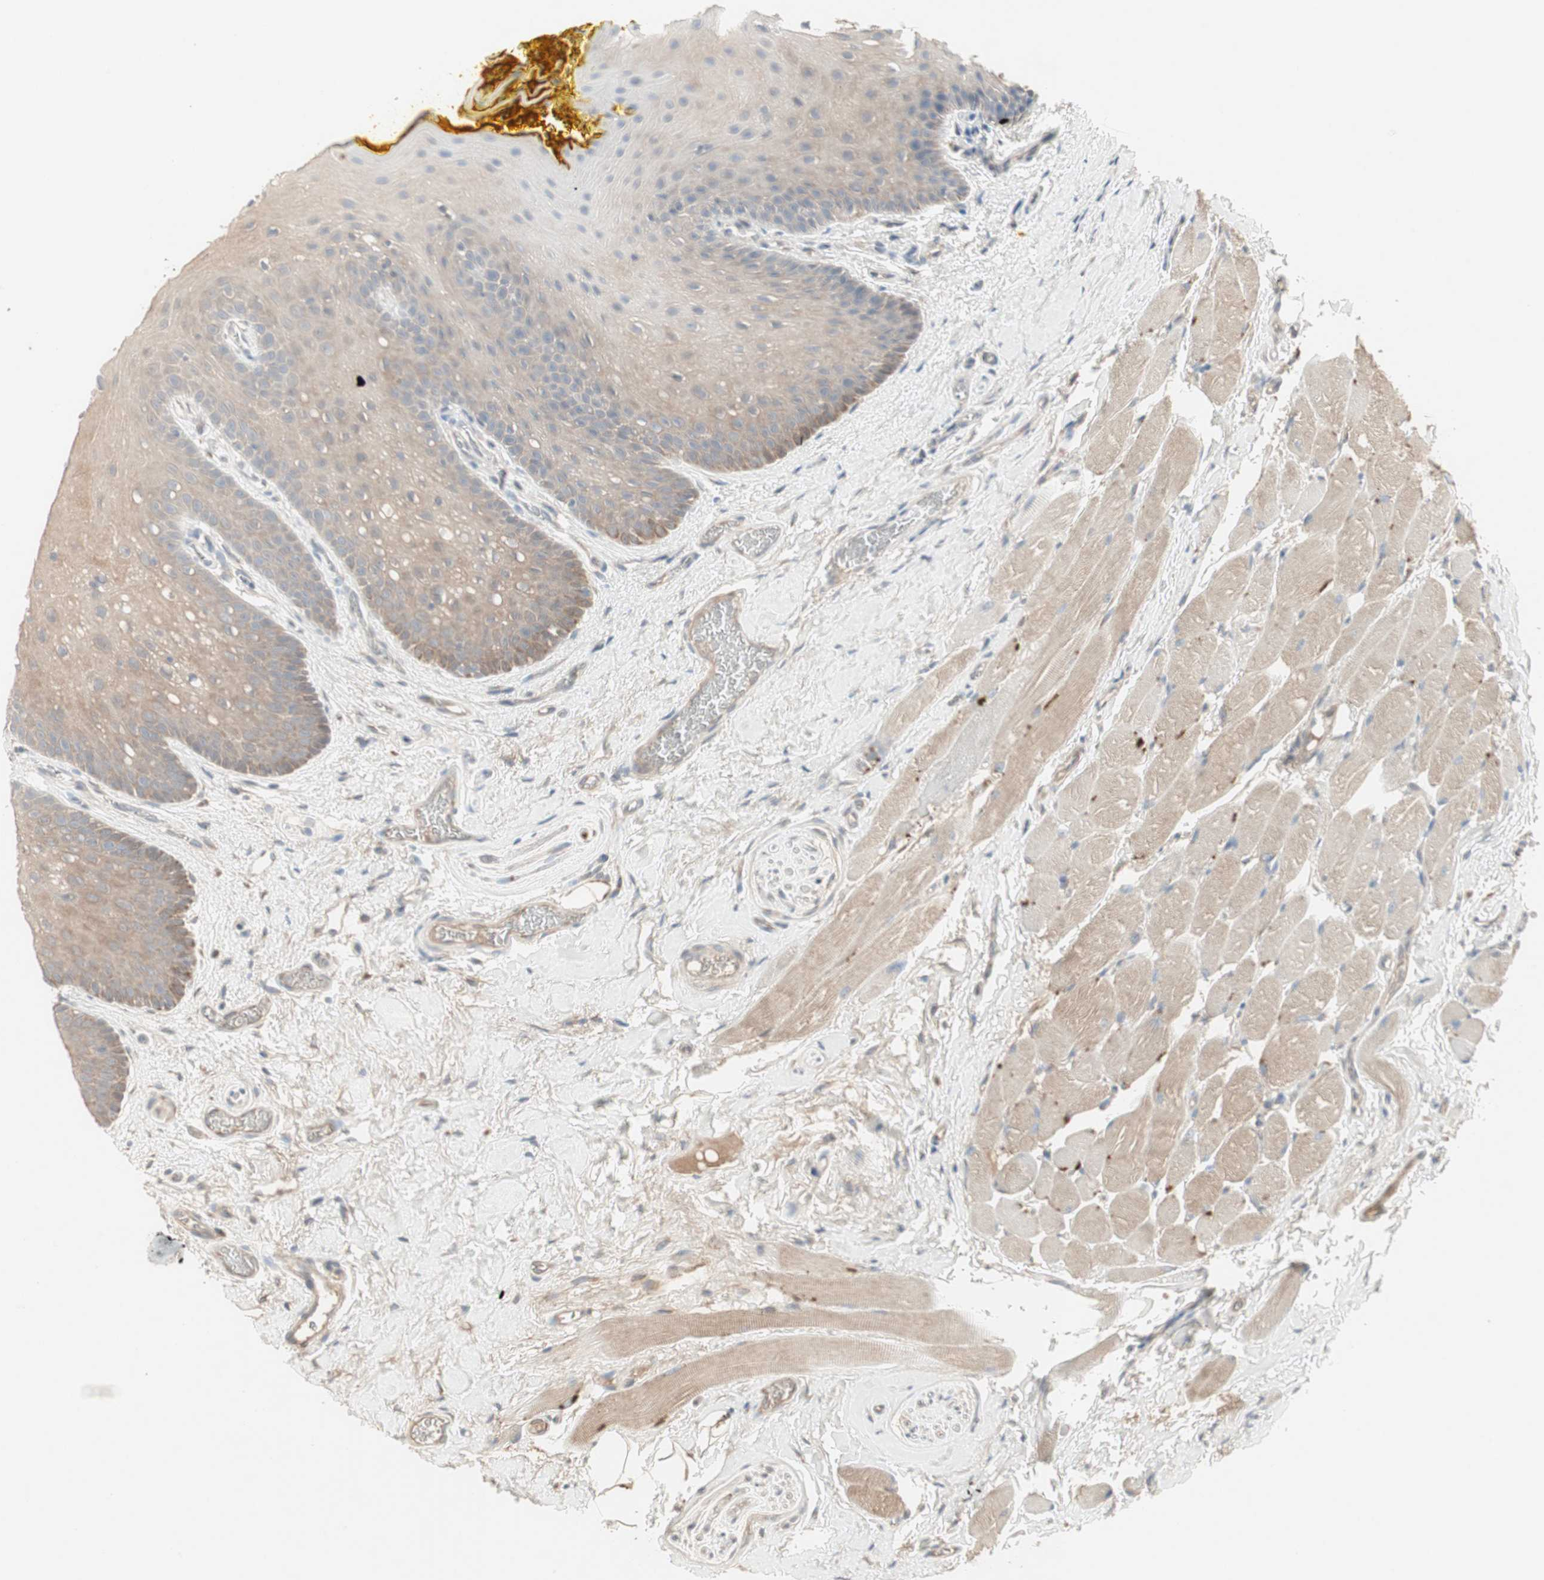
{"staining": {"intensity": "moderate", "quantity": "25%-75%", "location": "cytoplasmic/membranous"}, "tissue": "oral mucosa", "cell_type": "Squamous epithelial cells", "image_type": "normal", "snomed": [{"axis": "morphology", "description": "Normal tissue, NOS"}, {"axis": "topography", "description": "Oral tissue"}], "caption": "IHC of unremarkable human oral mucosa reveals medium levels of moderate cytoplasmic/membranous positivity in about 25%-75% of squamous epithelial cells. (DAB IHC, brown staining for protein, blue staining for nuclei).", "gene": "JMJD7", "patient": {"sex": "male", "age": 54}}